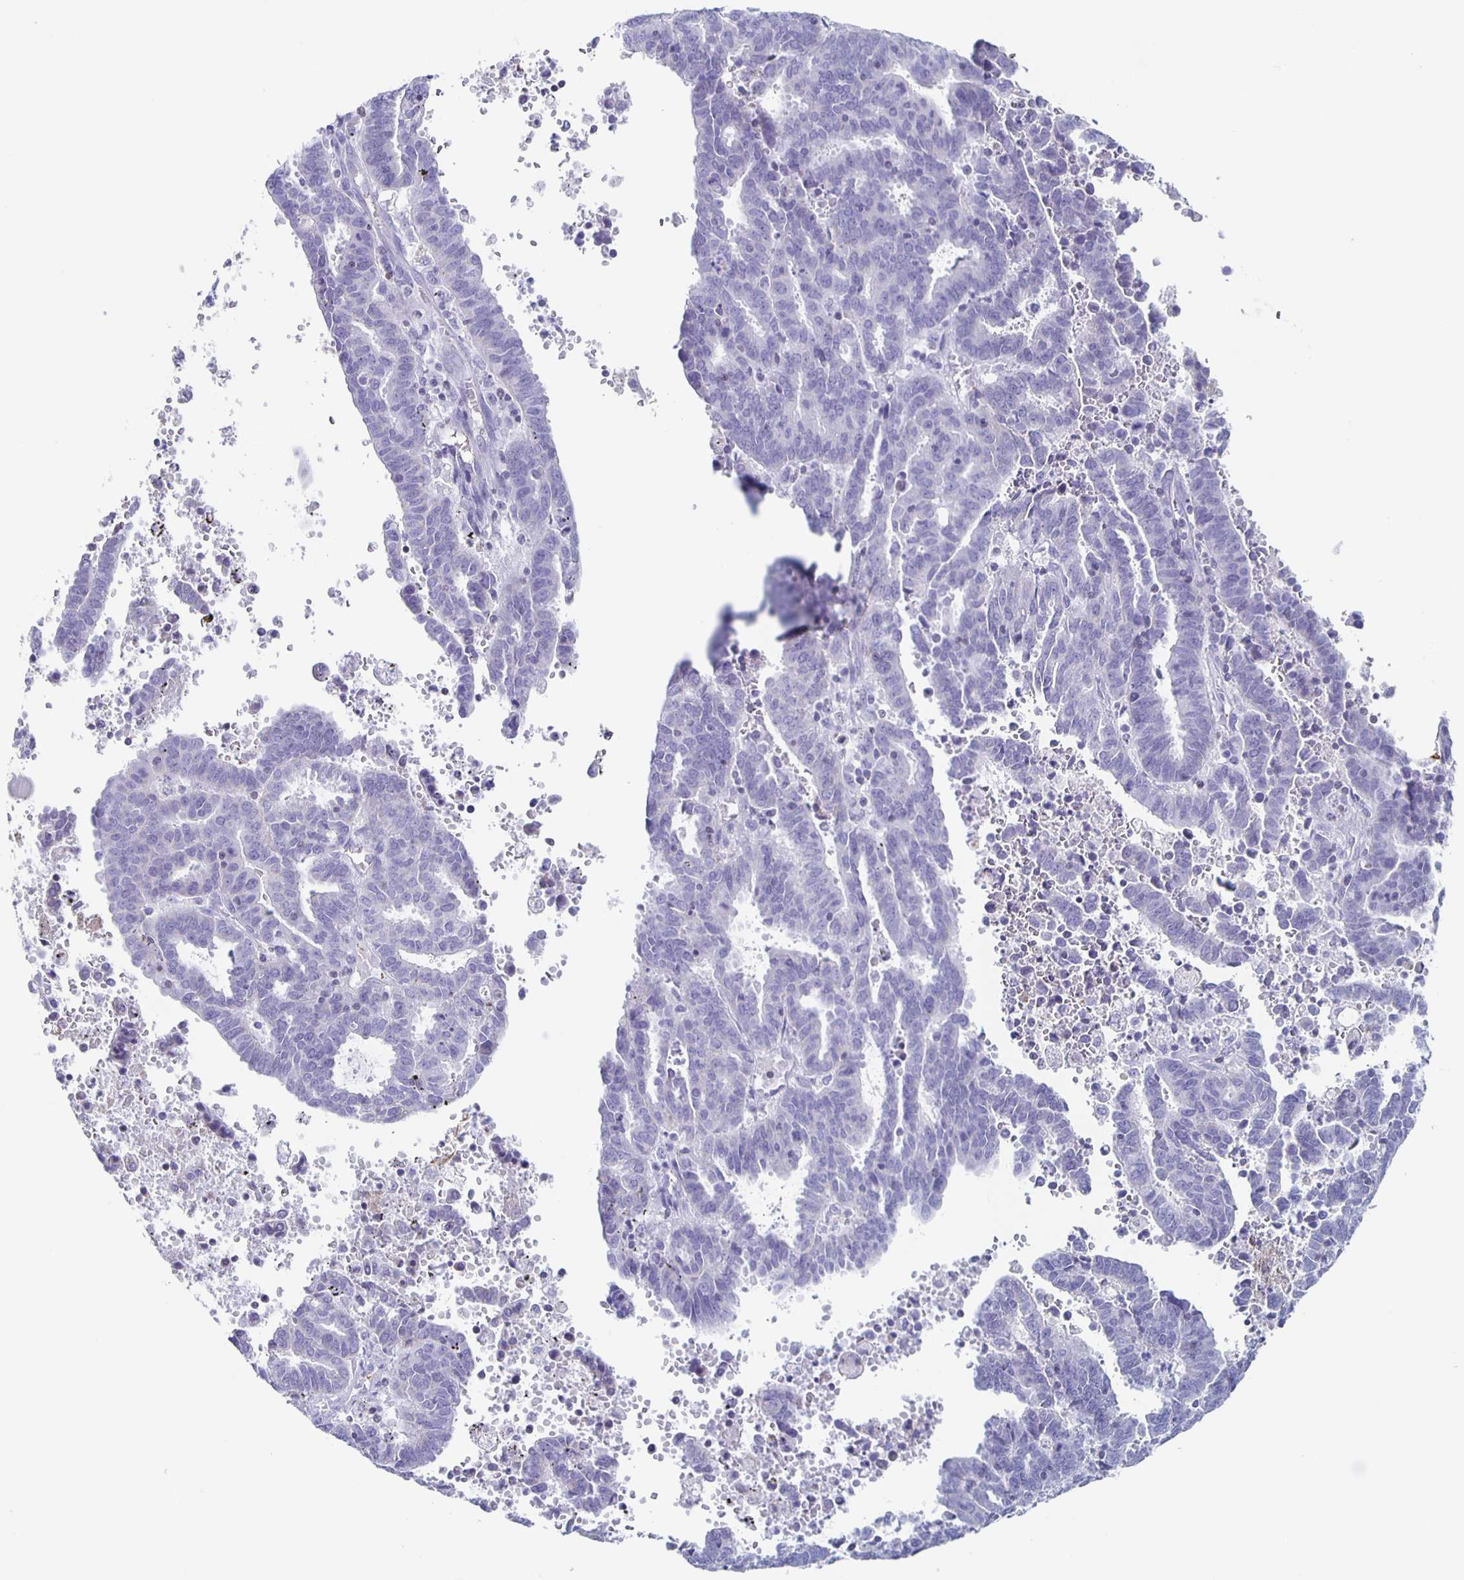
{"staining": {"intensity": "negative", "quantity": "none", "location": "none"}, "tissue": "endometrial cancer", "cell_type": "Tumor cells", "image_type": "cancer", "snomed": [{"axis": "morphology", "description": "Adenocarcinoma, NOS"}, {"axis": "topography", "description": "Uterus"}], "caption": "Tumor cells are negative for brown protein staining in endometrial cancer (adenocarcinoma). The staining was performed using DAB to visualize the protein expression in brown, while the nuclei were stained in blue with hematoxylin (Magnification: 20x).", "gene": "FGA", "patient": {"sex": "female", "age": 83}}